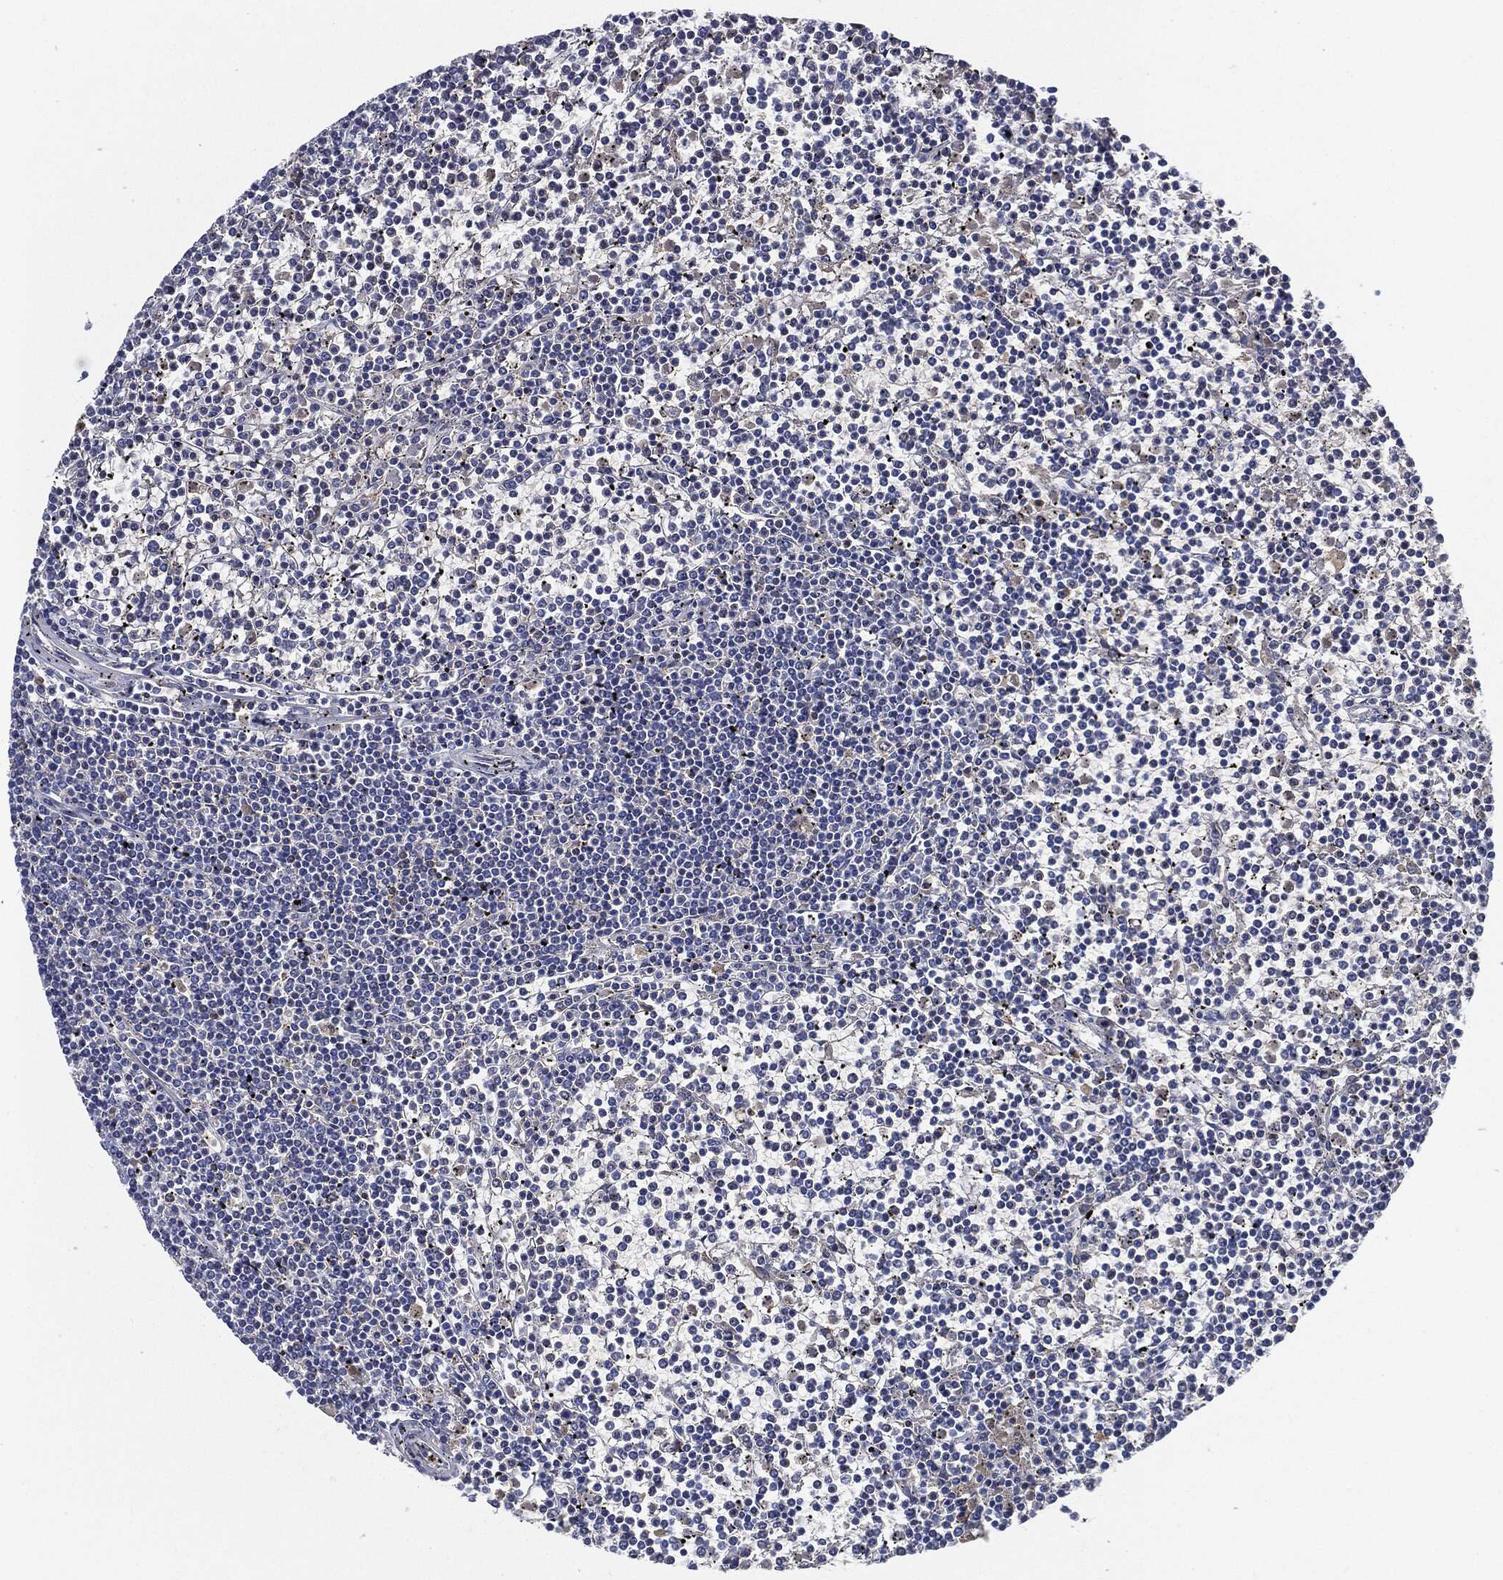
{"staining": {"intensity": "negative", "quantity": "none", "location": "none"}, "tissue": "lymphoma", "cell_type": "Tumor cells", "image_type": "cancer", "snomed": [{"axis": "morphology", "description": "Malignant lymphoma, non-Hodgkin's type, Low grade"}, {"axis": "topography", "description": "Spleen"}], "caption": "High power microscopy histopathology image of an immunohistochemistry (IHC) image of malignant lymphoma, non-Hodgkin's type (low-grade), revealing no significant staining in tumor cells.", "gene": "IGLV6-57", "patient": {"sex": "female", "age": 19}}